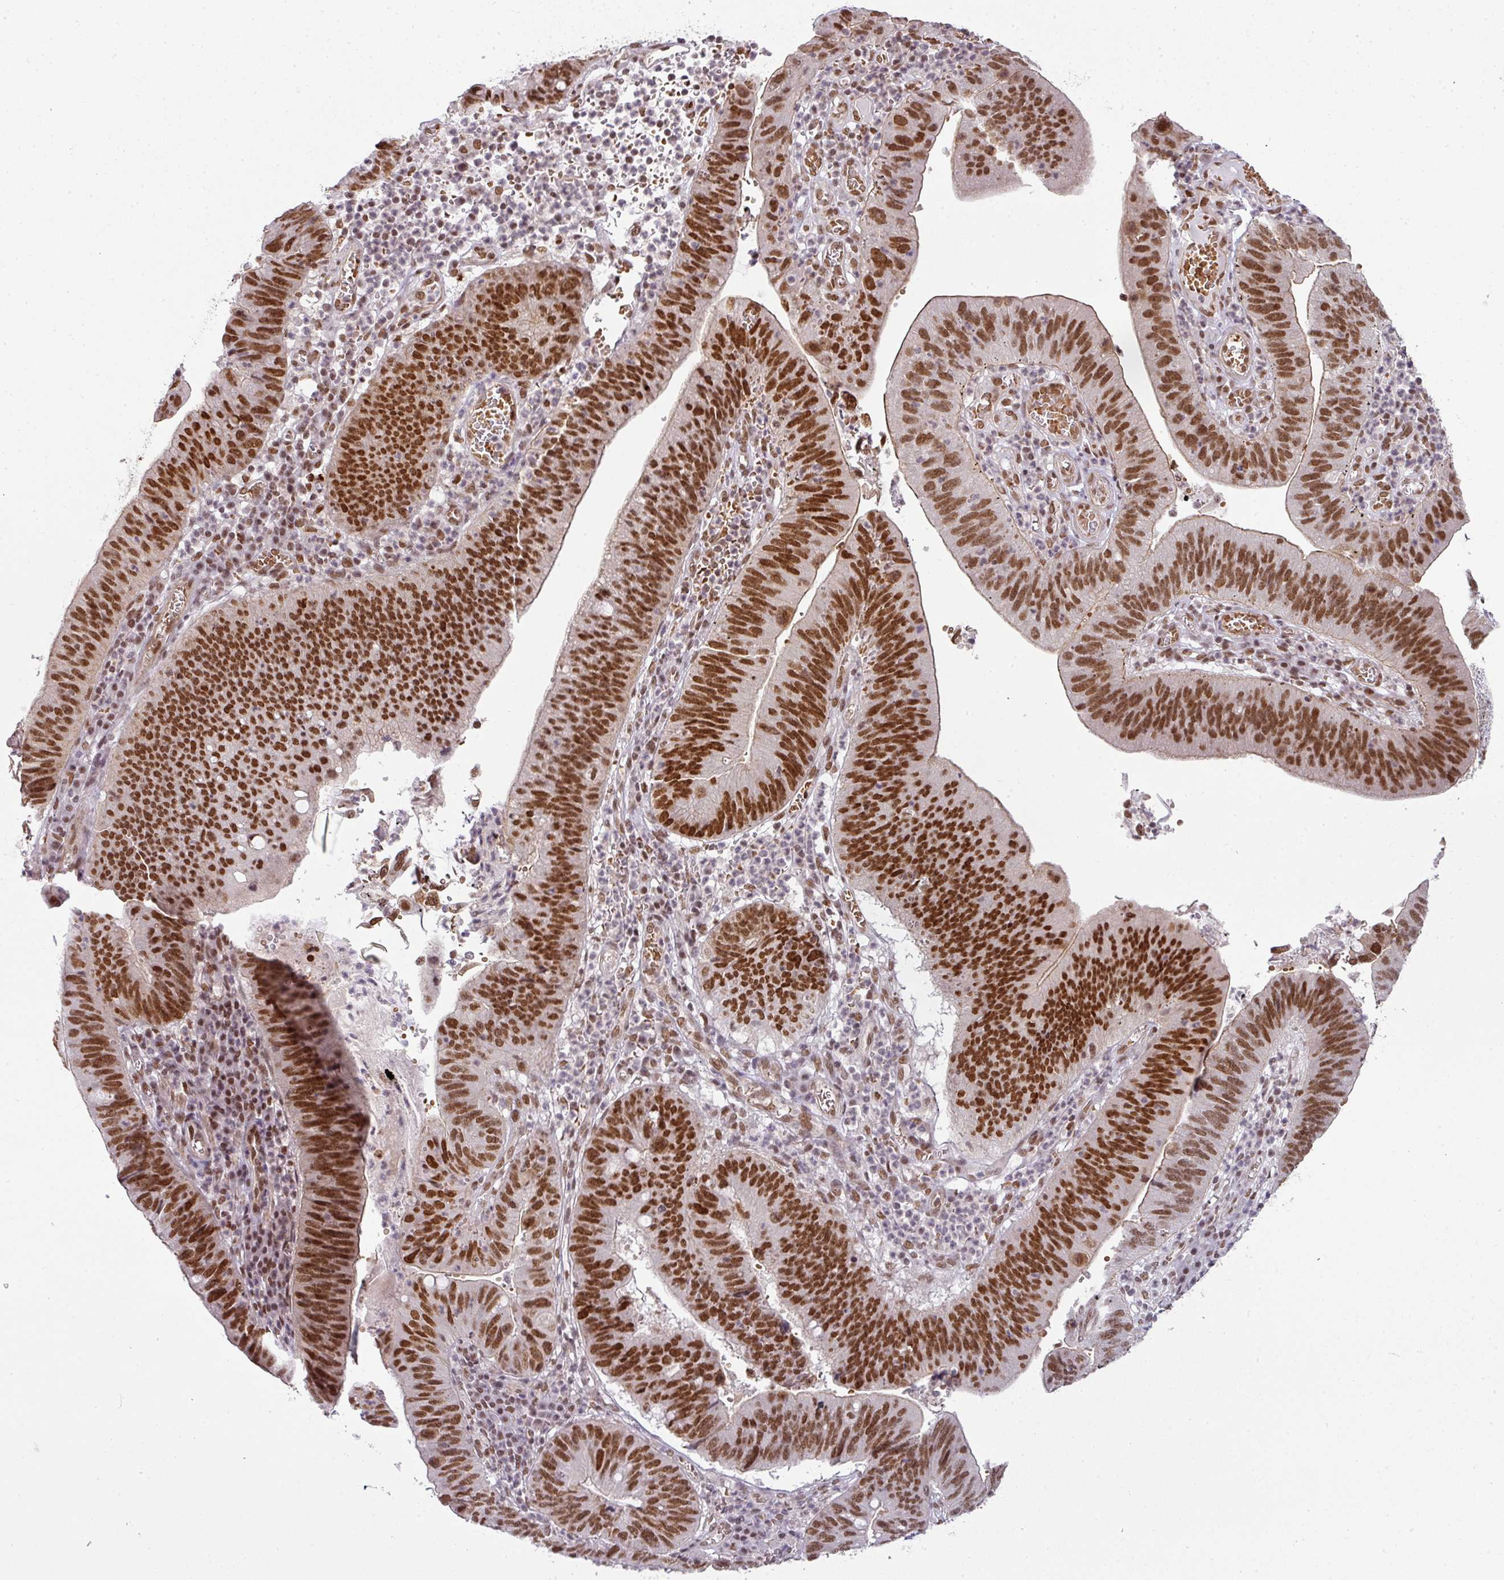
{"staining": {"intensity": "strong", "quantity": ">75%", "location": "nuclear"}, "tissue": "stomach cancer", "cell_type": "Tumor cells", "image_type": "cancer", "snomed": [{"axis": "morphology", "description": "Adenocarcinoma, NOS"}, {"axis": "topography", "description": "Stomach"}], "caption": "IHC (DAB (3,3'-diaminobenzidine)) staining of human stomach adenocarcinoma reveals strong nuclear protein staining in about >75% of tumor cells. Using DAB (3,3'-diaminobenzidine) (brown) and hematoxylin (blue) stains, captured at high magnification using brightfield microscopy.", "gene": "NCOA5", "patient": {"sex": "male", "age": 59}}